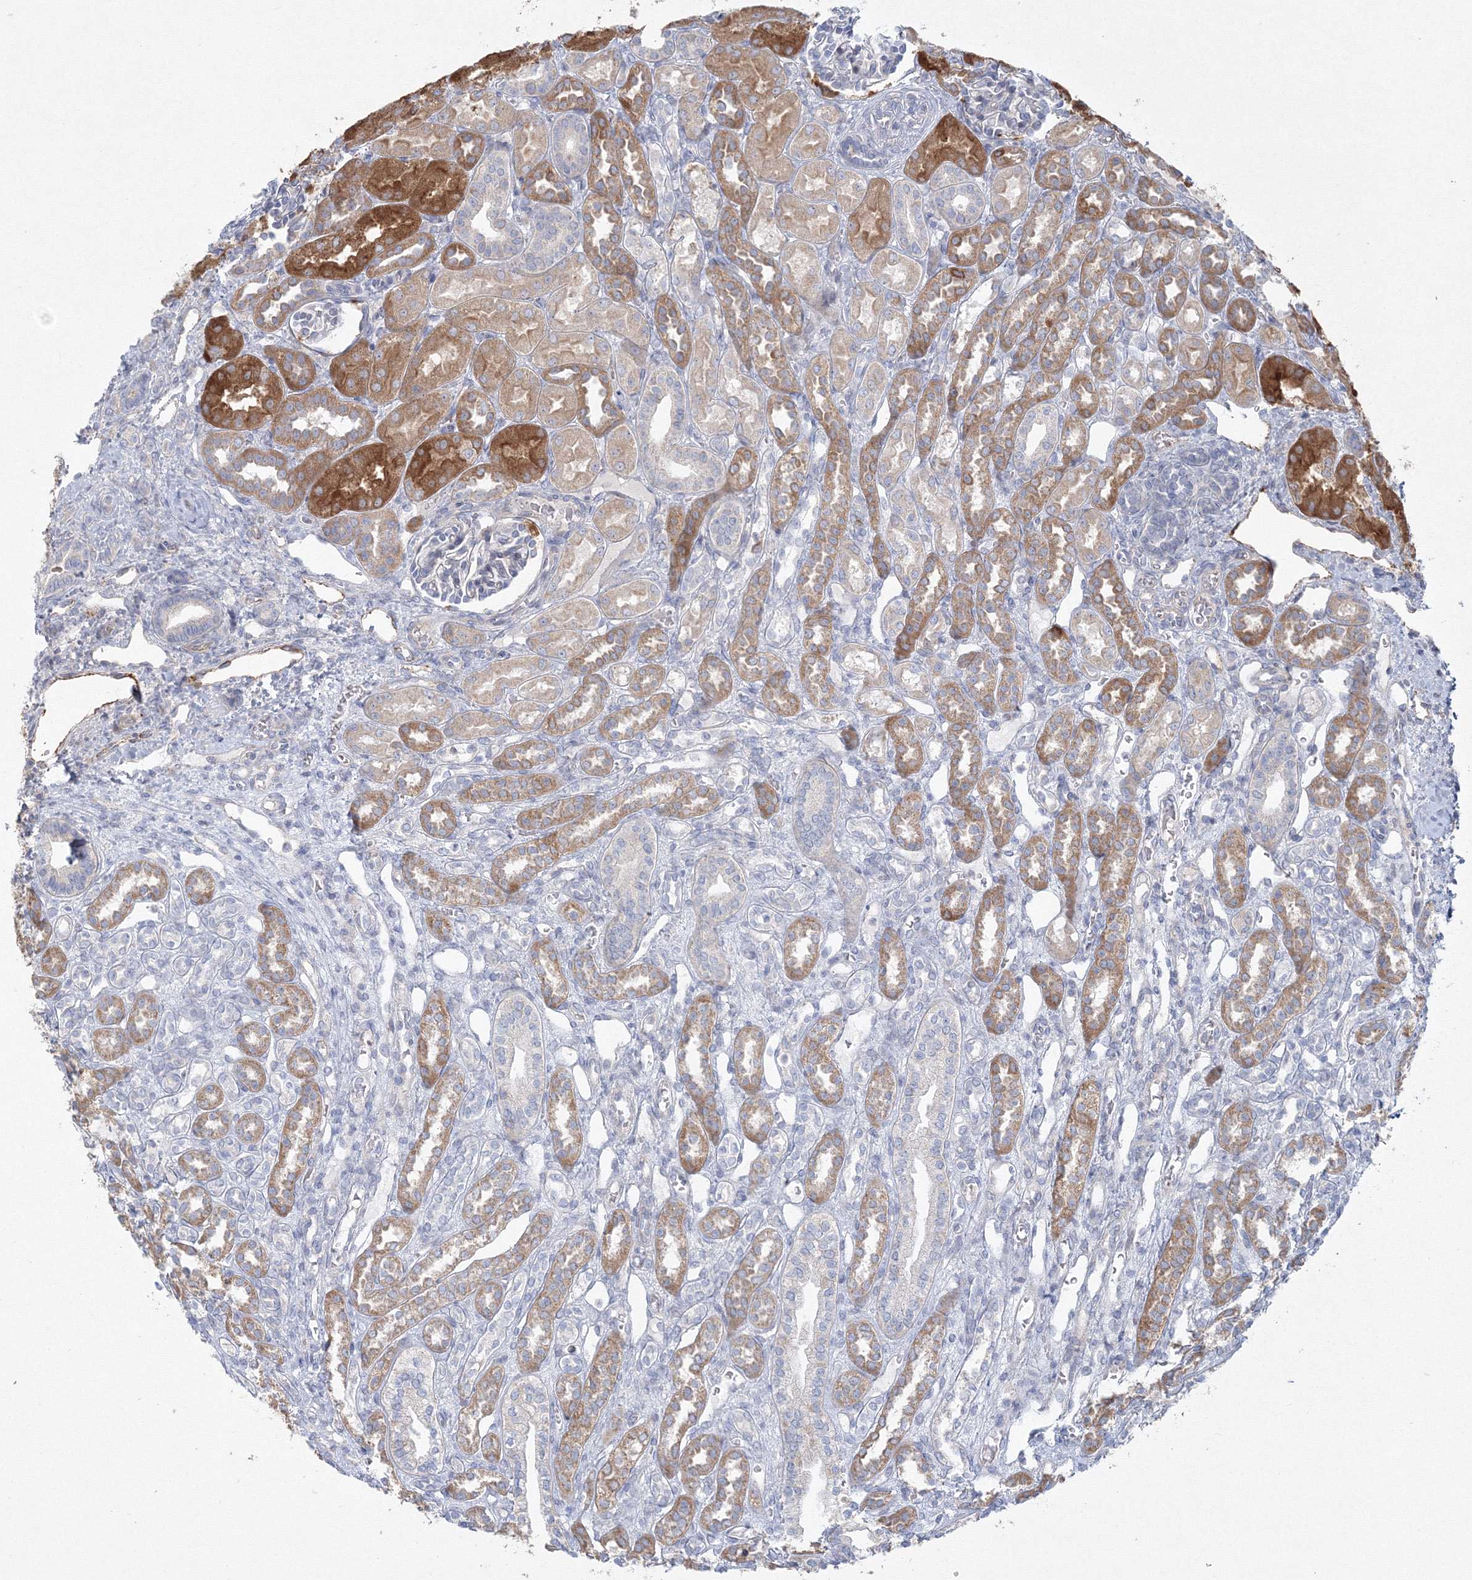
{"staining": {"intensity": "negative", "quantity": "none", "location": "none"}, "tissue": "kidney", "cell_type": "Cells in glomeruli", "image_type": "normal", "snomed": [{"axis": "morphology", "description": "Normal tissue, NOS"}, {"axis": "morphology", "description": "Neoplasm, malignant, NOS"}, {"axis": "topography", "description": "Kidney"}], "caption": "Immunohistochemistry (IHC) micrograph of normal human kidney stained for a protein (brown), which displays no positivity in cells in glomeruli.", "gene": "WDR49", "patient": {"sex": "female", "age": 1}}